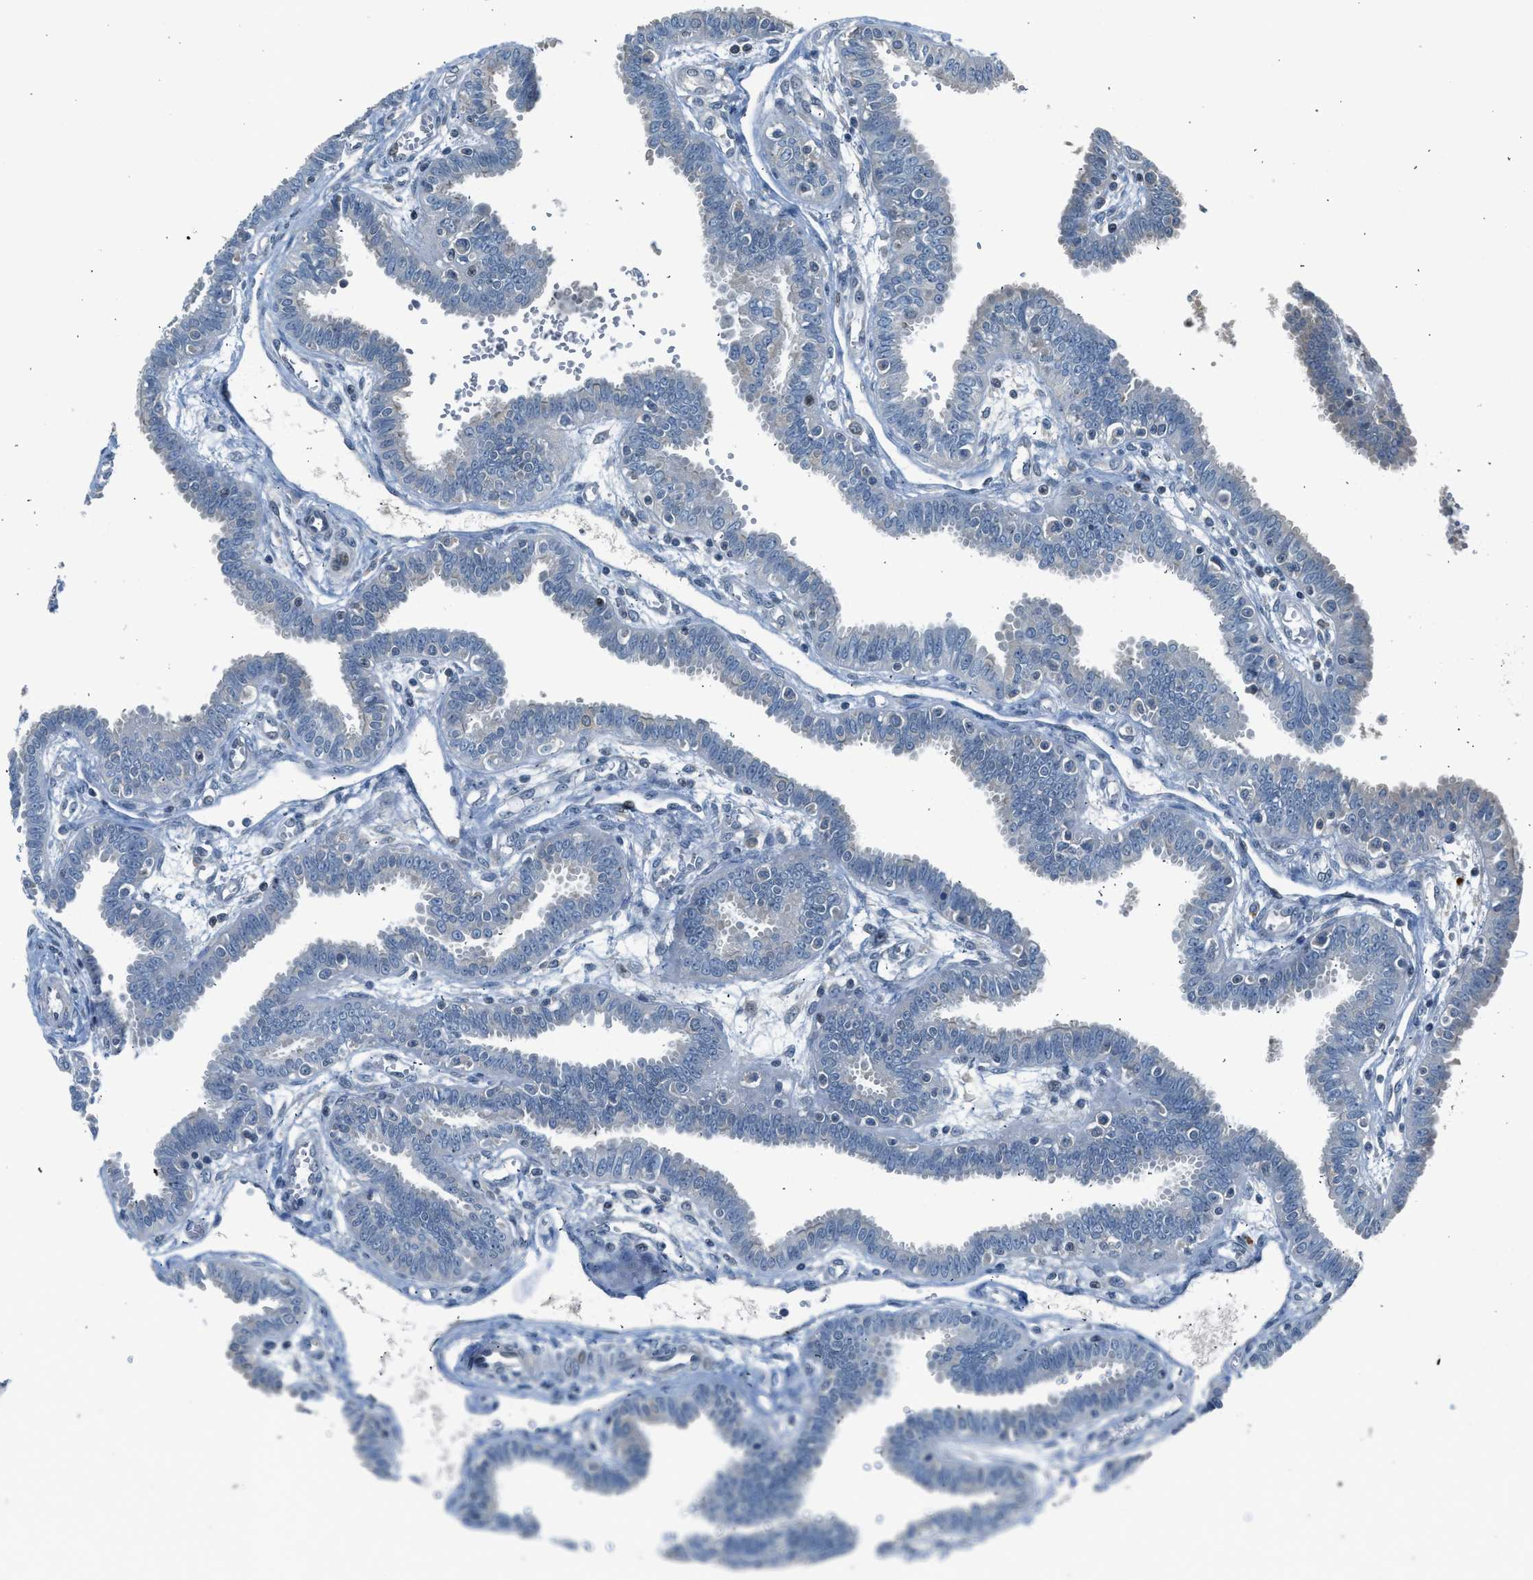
{"staining": {"intensity": "moderate", "quantity": "25%-75%", "location": "cytoplasmic/membranous"}, "tissue": "fallopian tube", "cell_type": "Glandular cells", "image_type": "normal", "snomed": [{"axis": "morphology", "description": "Normal tissue, NOS"}, {"axis": "topography", "description": "Fallopian tube"}], "caption": "A micrograph showing moderate cytoplasmic/membranous expression in about 25%-75% of glandular cells in benign fallopian tube, as visualized by brown immunohistochemical staining.", "gene": "LMLN", "patient": {"sex": "female", "age": 32}}